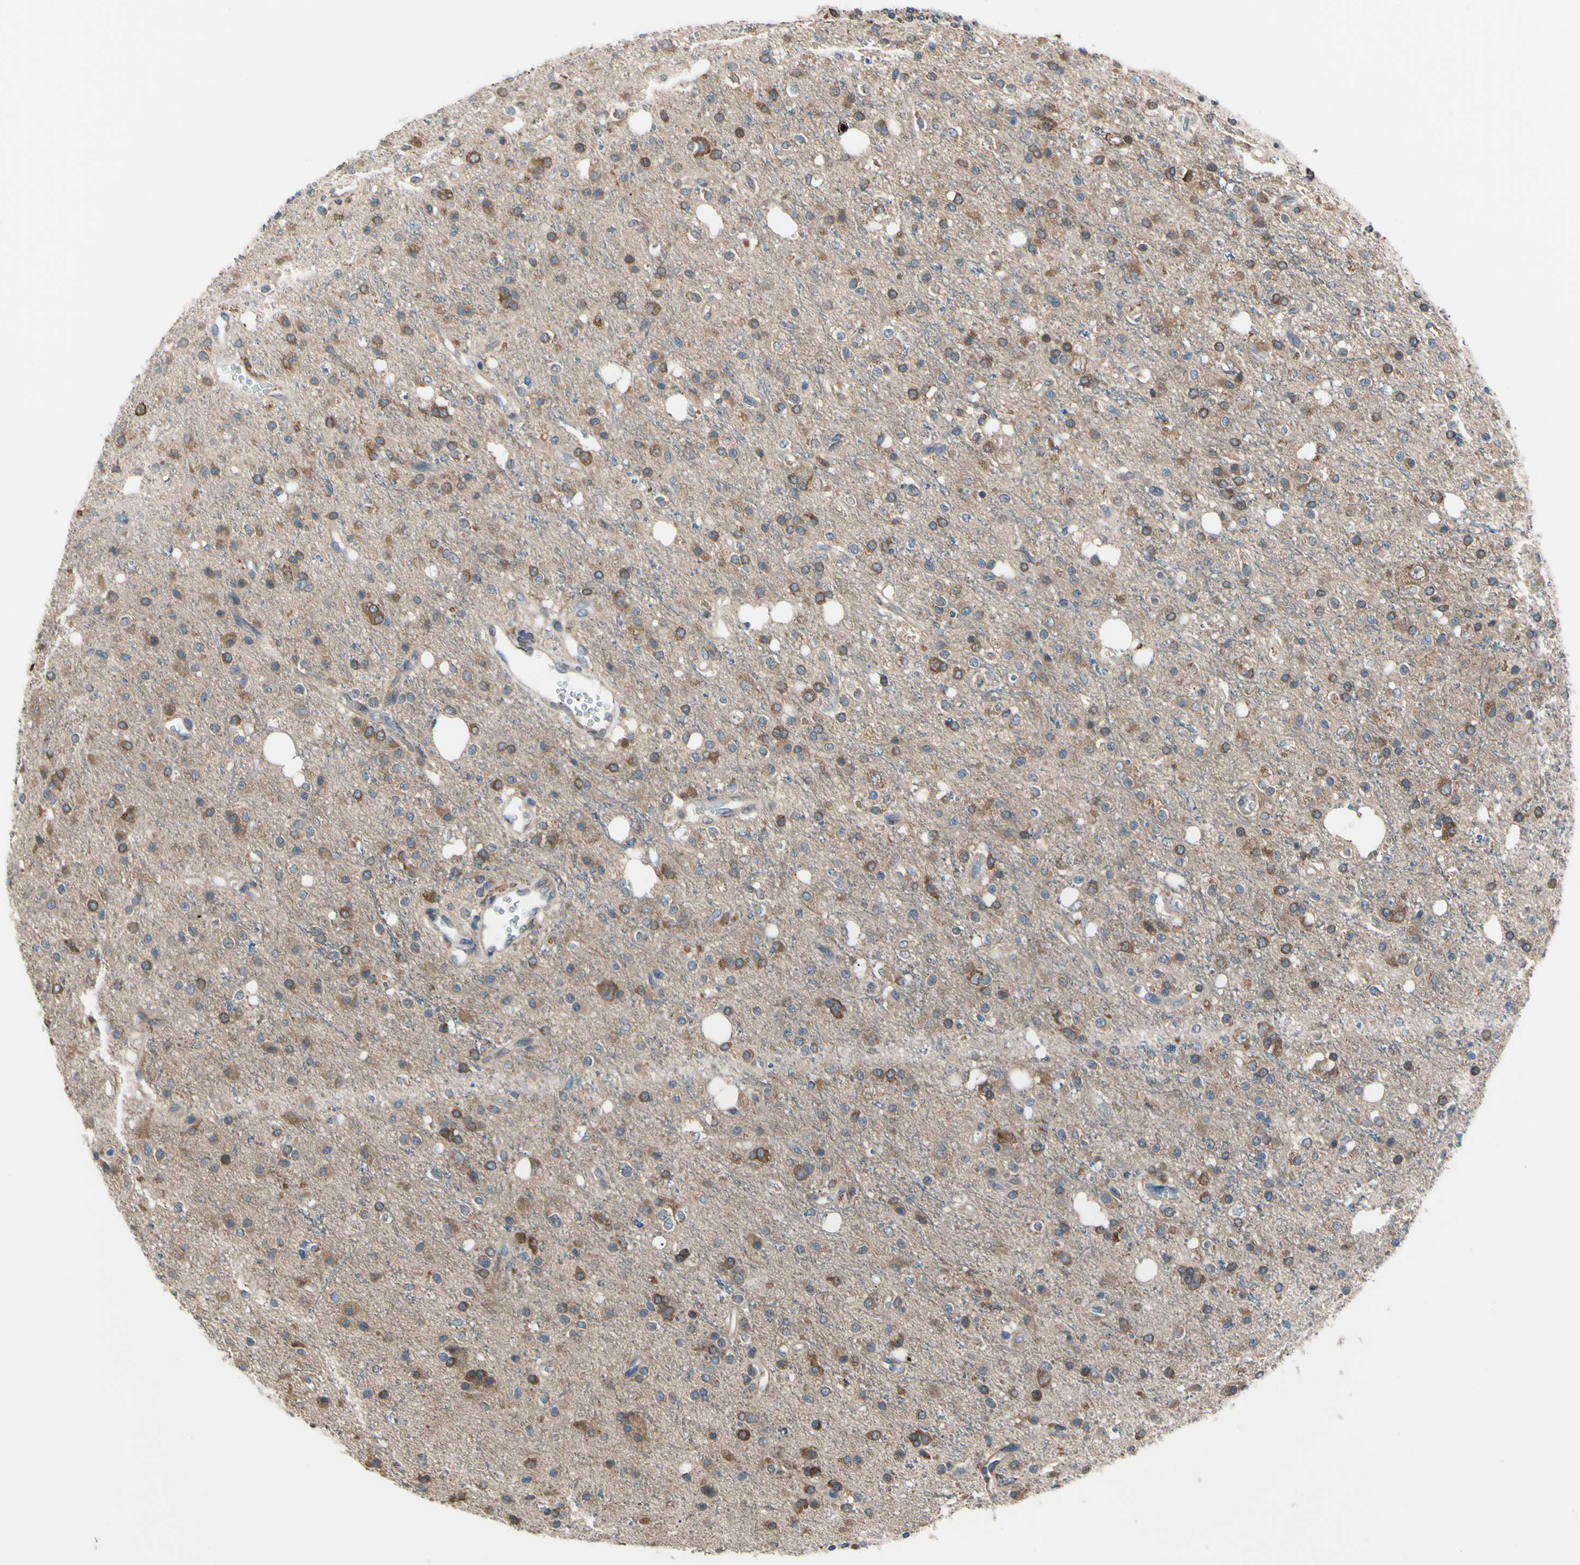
{"staining": {"intensity": "moderate", "quantity": ">75%", "location": "cytoplasmic/membranous"}, "tissue": "glioma", "cell_type": "Tumor cells", "image_type": "cancer", "snomed": [{"axis": "morphology", "description": "Glioma, malignant, High grade"}, {"axis": "topography", "description": "Brain"}], "caption": "IHC of high-grade glioma (malignant) displays medium levels of moderate cytoplasmic/membranous staining in approximately >75% of tumor cells. (Brightfield microscopy of DAB IHC at high magnification).", "gene": "BMF", "patient": {"sex": "male", "age": 47}}